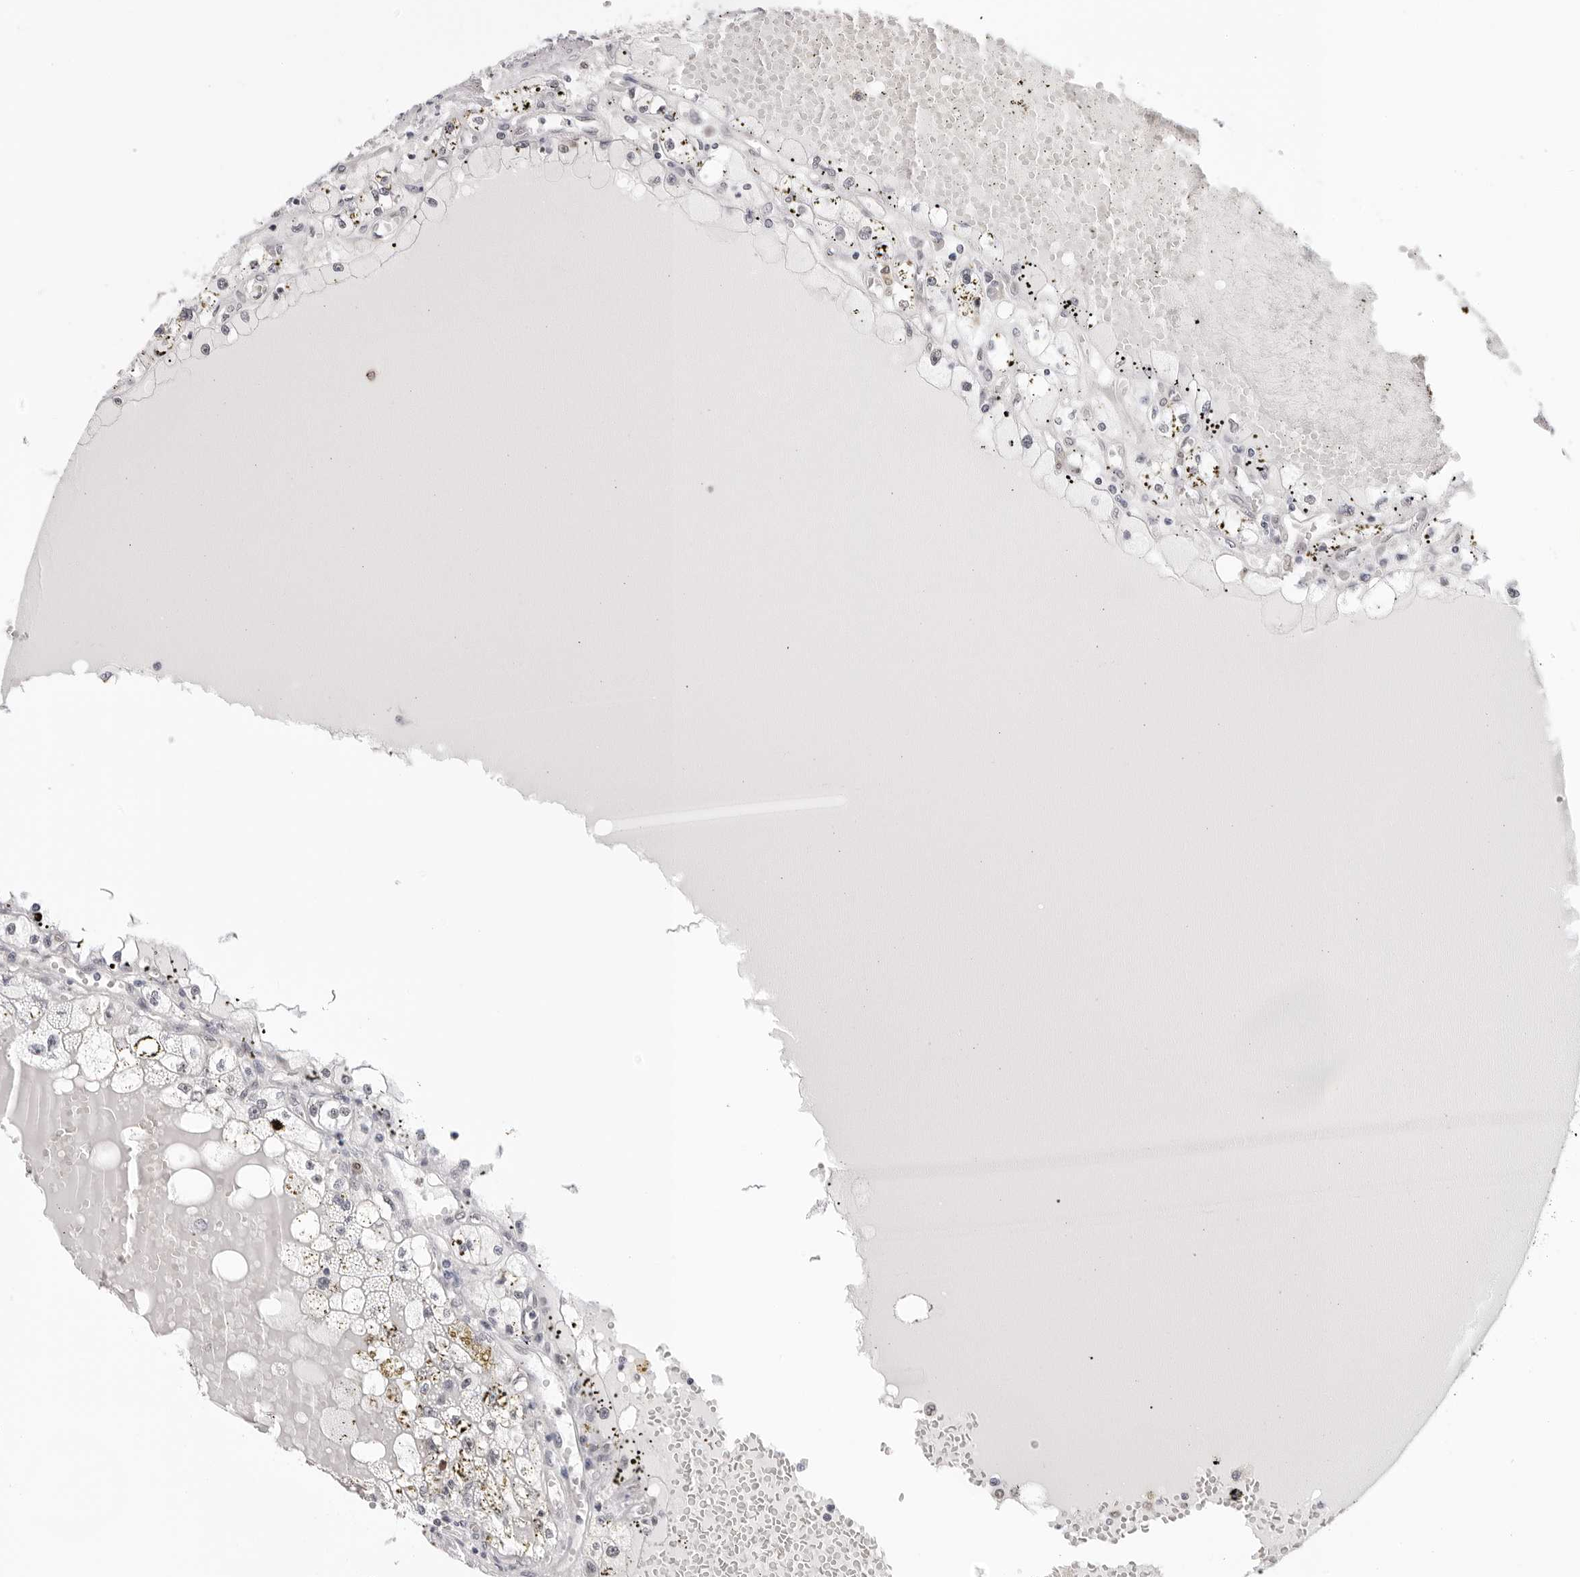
{"staining": {"intensity": "negative", "quantity": "none", "location": "none"}, "tissue": "renal cancer", "cell_type": "Tumor cells", "image_type": "cancer", "snomed": [{"axis": "morphology", "description": "Adenocarcinoma, NOS"}, {"axis": "topography", "description": "Kidney"}], "caption": "This is an immunohistochemistry photomicrograph of renal cancer (adenocarcinoma). There is no positivity in tumor cells.", "gene": "WDR77", "patient": {"sex": "male", "age": 56}}